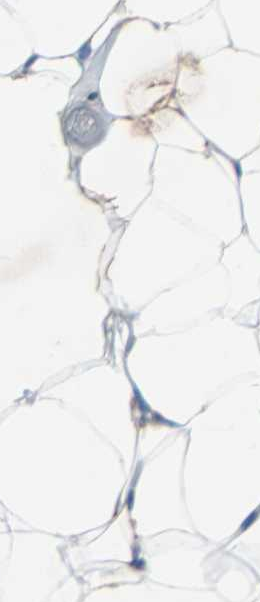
{"staining": {"intensity": "negative", "quantity": "none", "location": "none"}, "tissue": "adipose tissue", "cell_type": "Adipocytes", "image_type": "normal", "snomed": [{"axis": "morphology", "description": "Normal tissue, NOS"}, {"axis": "topography", "description": "Soft tissue"}], "caption": "IHC histopathology image of normal adipose tissue stained for a protein (brown), which shows no expression in adipocytes. The staining is performed using DAB brown chromogen with nuclei counter-stained in using hematoxylin.", "gene": "PHYH", "patient": {"sex": "male", "age": 26}}